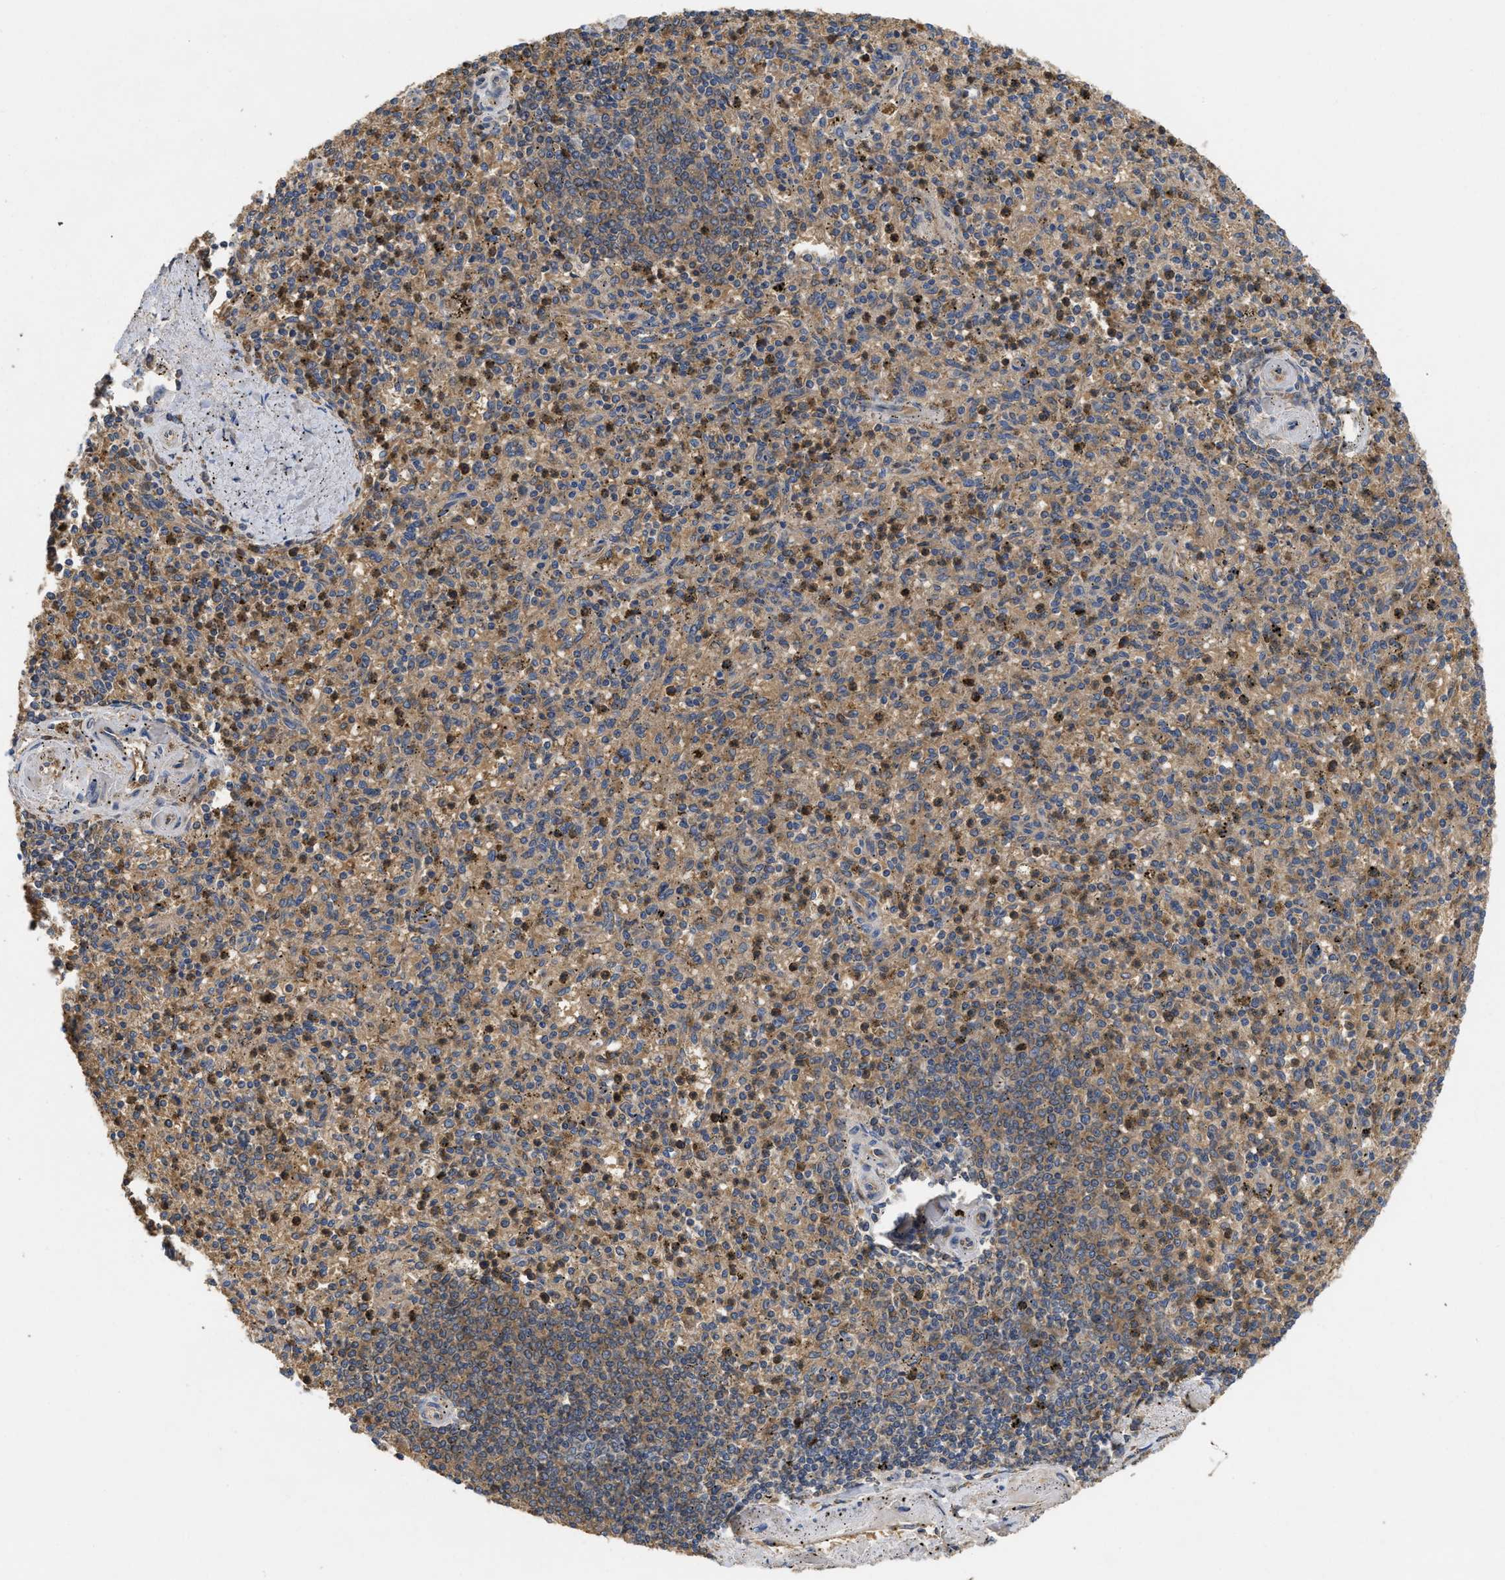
{"staining": {"intensity": "moderate", "quantity": ">75%", "location": "cytoplasmic/membranous"}, "tissue": "spleen", "cell_type": "Cells in red pulp", "image_type": "normal", "snomed": [{"axis": "morphology", "description": "Normal tissue, NOS"}, {"axis": "topography", "description": "Spleen"}], "caption": "Cells in red pulp display medium levels of moderate cytoplasmic/membranous positivity in about >75% of cells in unremarkable spleen.", "gene": "RNF216", "patient": {"sex": "male", "age": 72}}